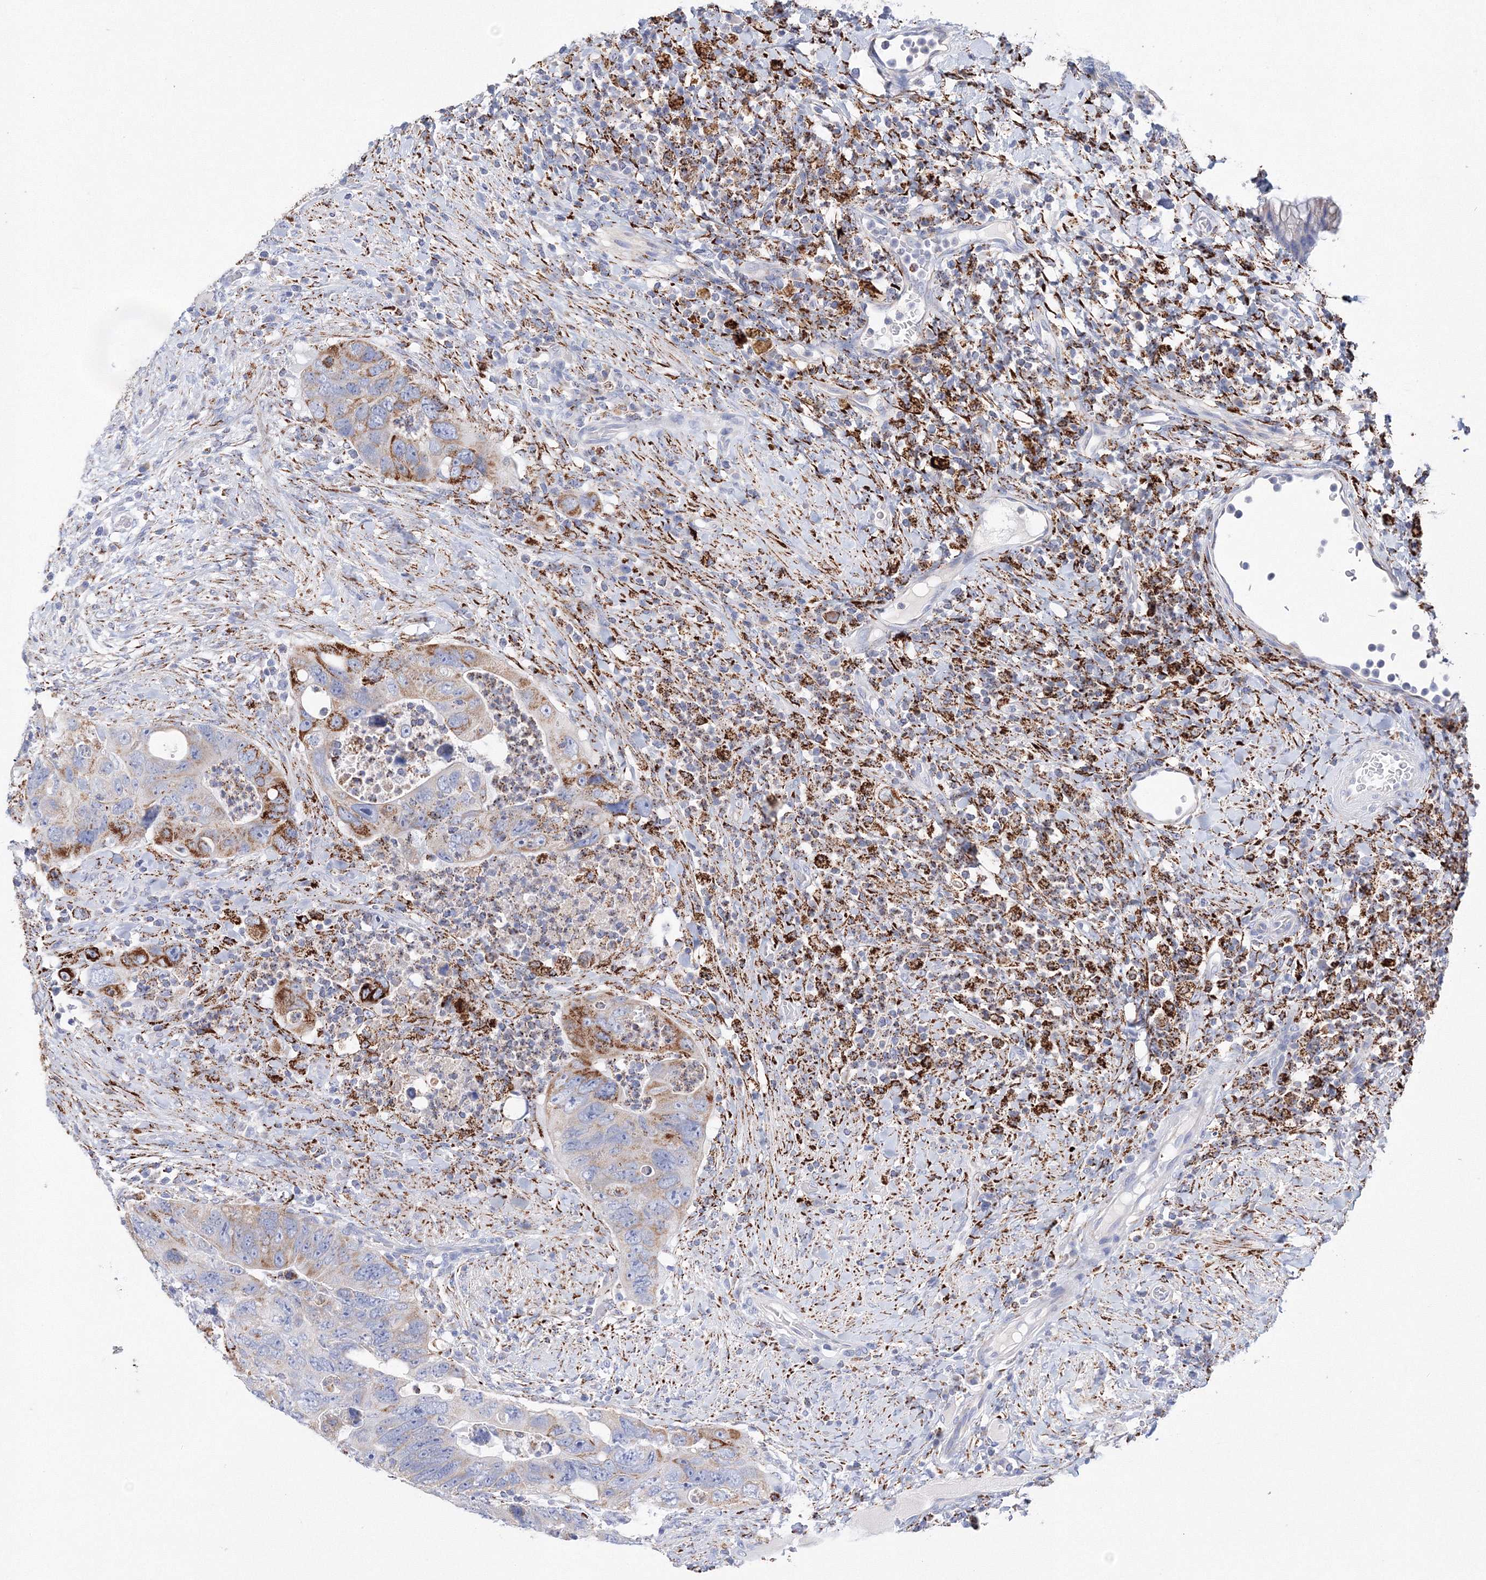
{"staining": {"intensity": "moderate", "quantity": "<25%", "location": "cytoplasmic/membranous"}, "tissue": "colorectal cancer", "cell_type": "Tumor cells", "image_type": "cancer", "snomed": [{"axis": "morphology", "description": "Adenocarcinoma, NOS"}, {"axis": "topography", "description": "Rectum"}], "caption": "An image of colorectal cancer (adenocarcinoma) stained for a protein demonstrates moderate cytoplasmic/membranous brown staining in tumor cells.", "gene": "MERTK", "patient": {"sex": "male", "age": 59}}